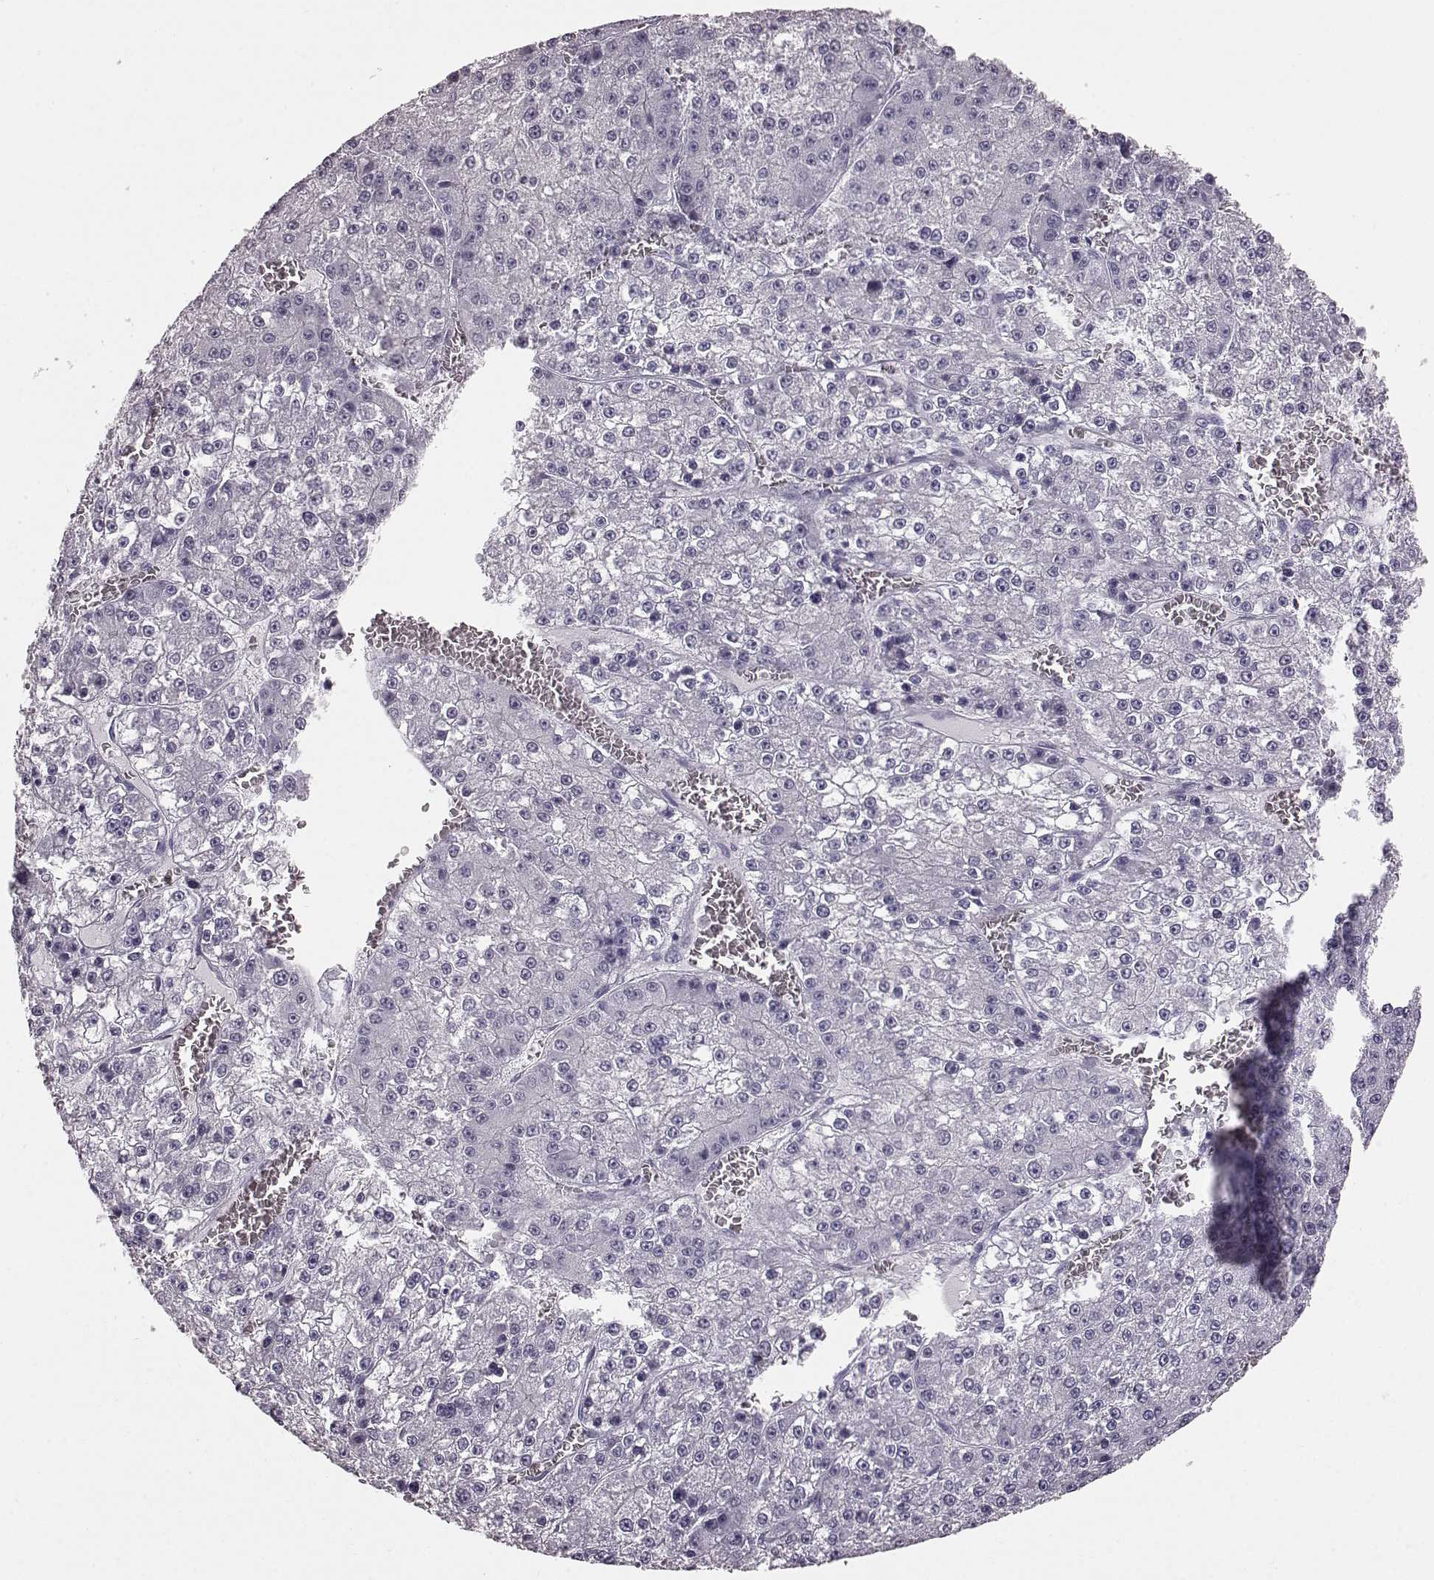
{"staining": {"intensity": "negative", "quantity": "none", "location": "none"}, "tissue": "liver cancer", "cell_type": "Tumor cells", "image_type": "cancer", "snomed": [{"axis": "morphology", "description": "Carcinoma, Hepatocellular, NOS"}, {"axis": "topography", "description": "Liver"}], "caption": "Protein analysis of liver hepatocellular carcinoma reveals no significant expression in tumor cells.", "gene": "TCHHL1", "patient": {"sex": "female", "age": 73}}